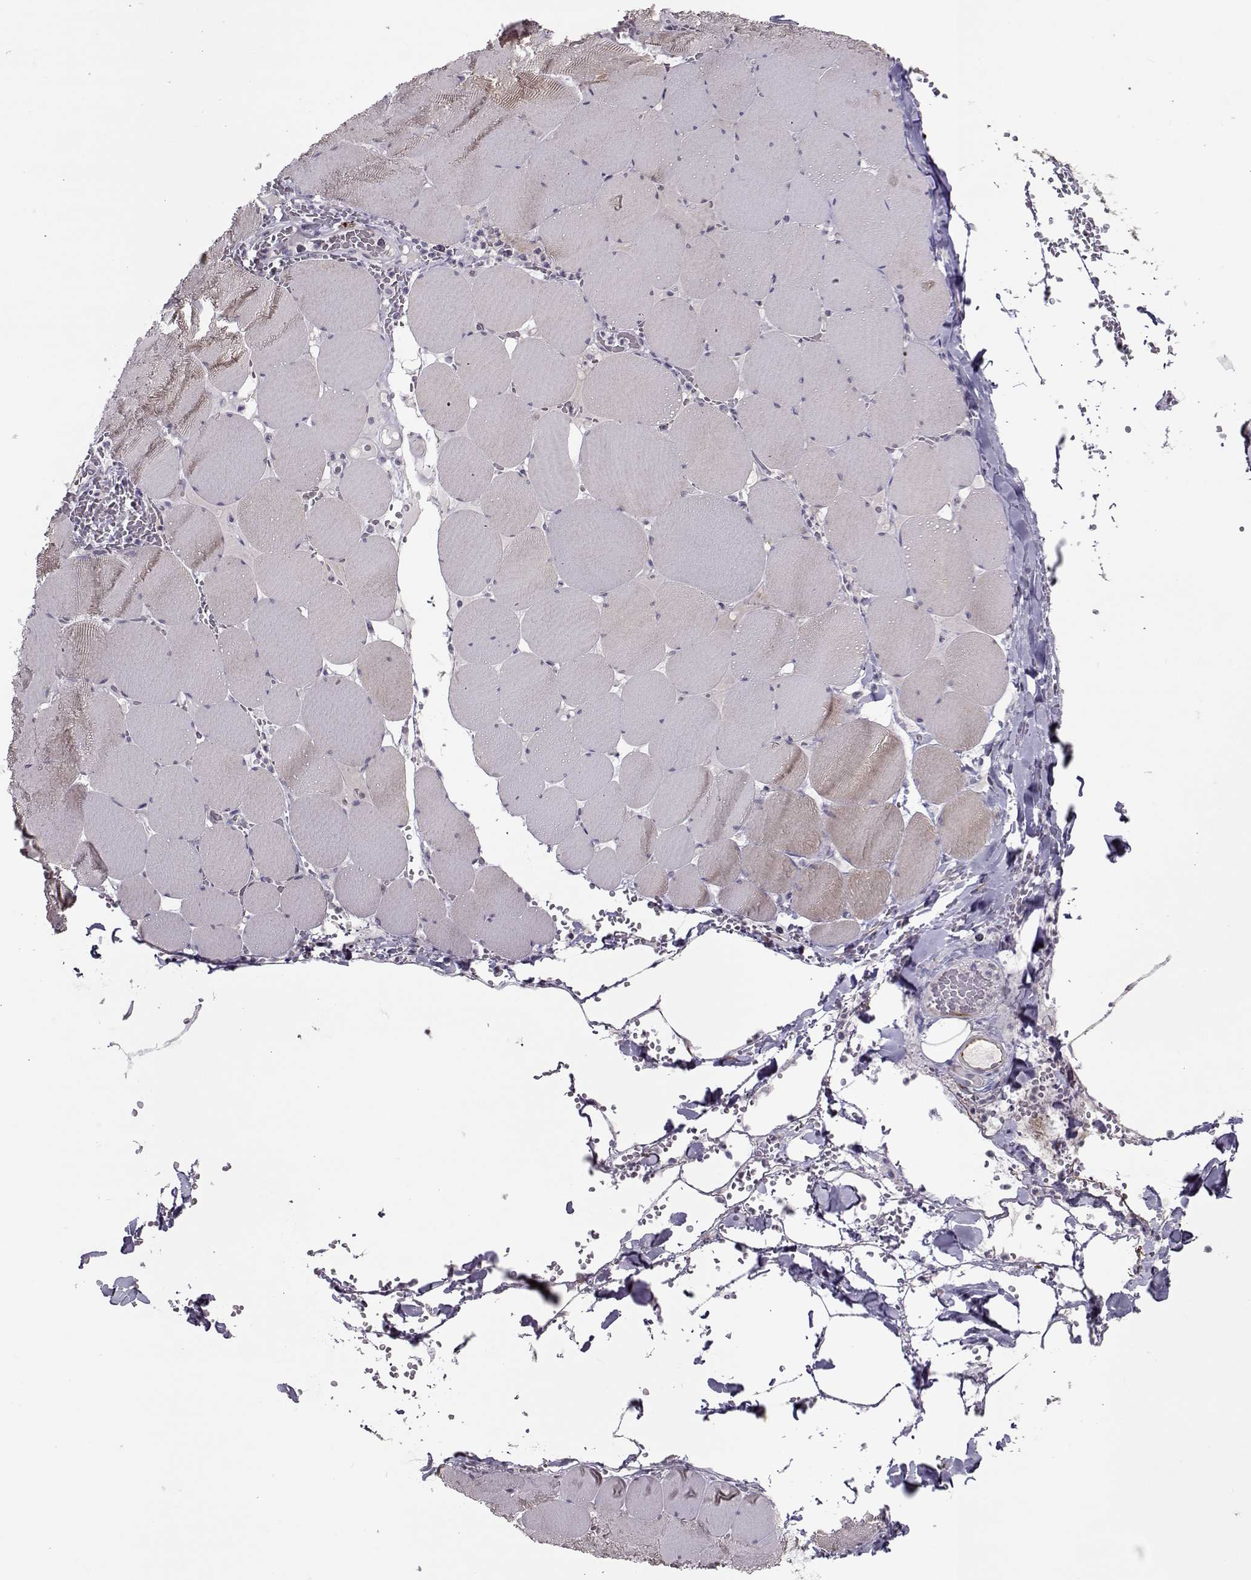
{"staining": {"intensity": "negative", "quantity": "none", "location": "none"}, "tissue": "skeletal muscle", "cell_type": "Myocytes", "image_type": "normal", "snomed": [{"axis": "morphology", "description": "Normal tissue, NOS"}, {"axis": "morphology", "description": "Malignant melanoma, Metastatic site"}, {"axis": "topography", "description": "Skeletal muscle"}], "caption": "Photomicrograph shows no significant protein staining in myocytes of normal skeletal muscle.", "gene": "NPW", "patient": {"sex": "male", "age": 50}}